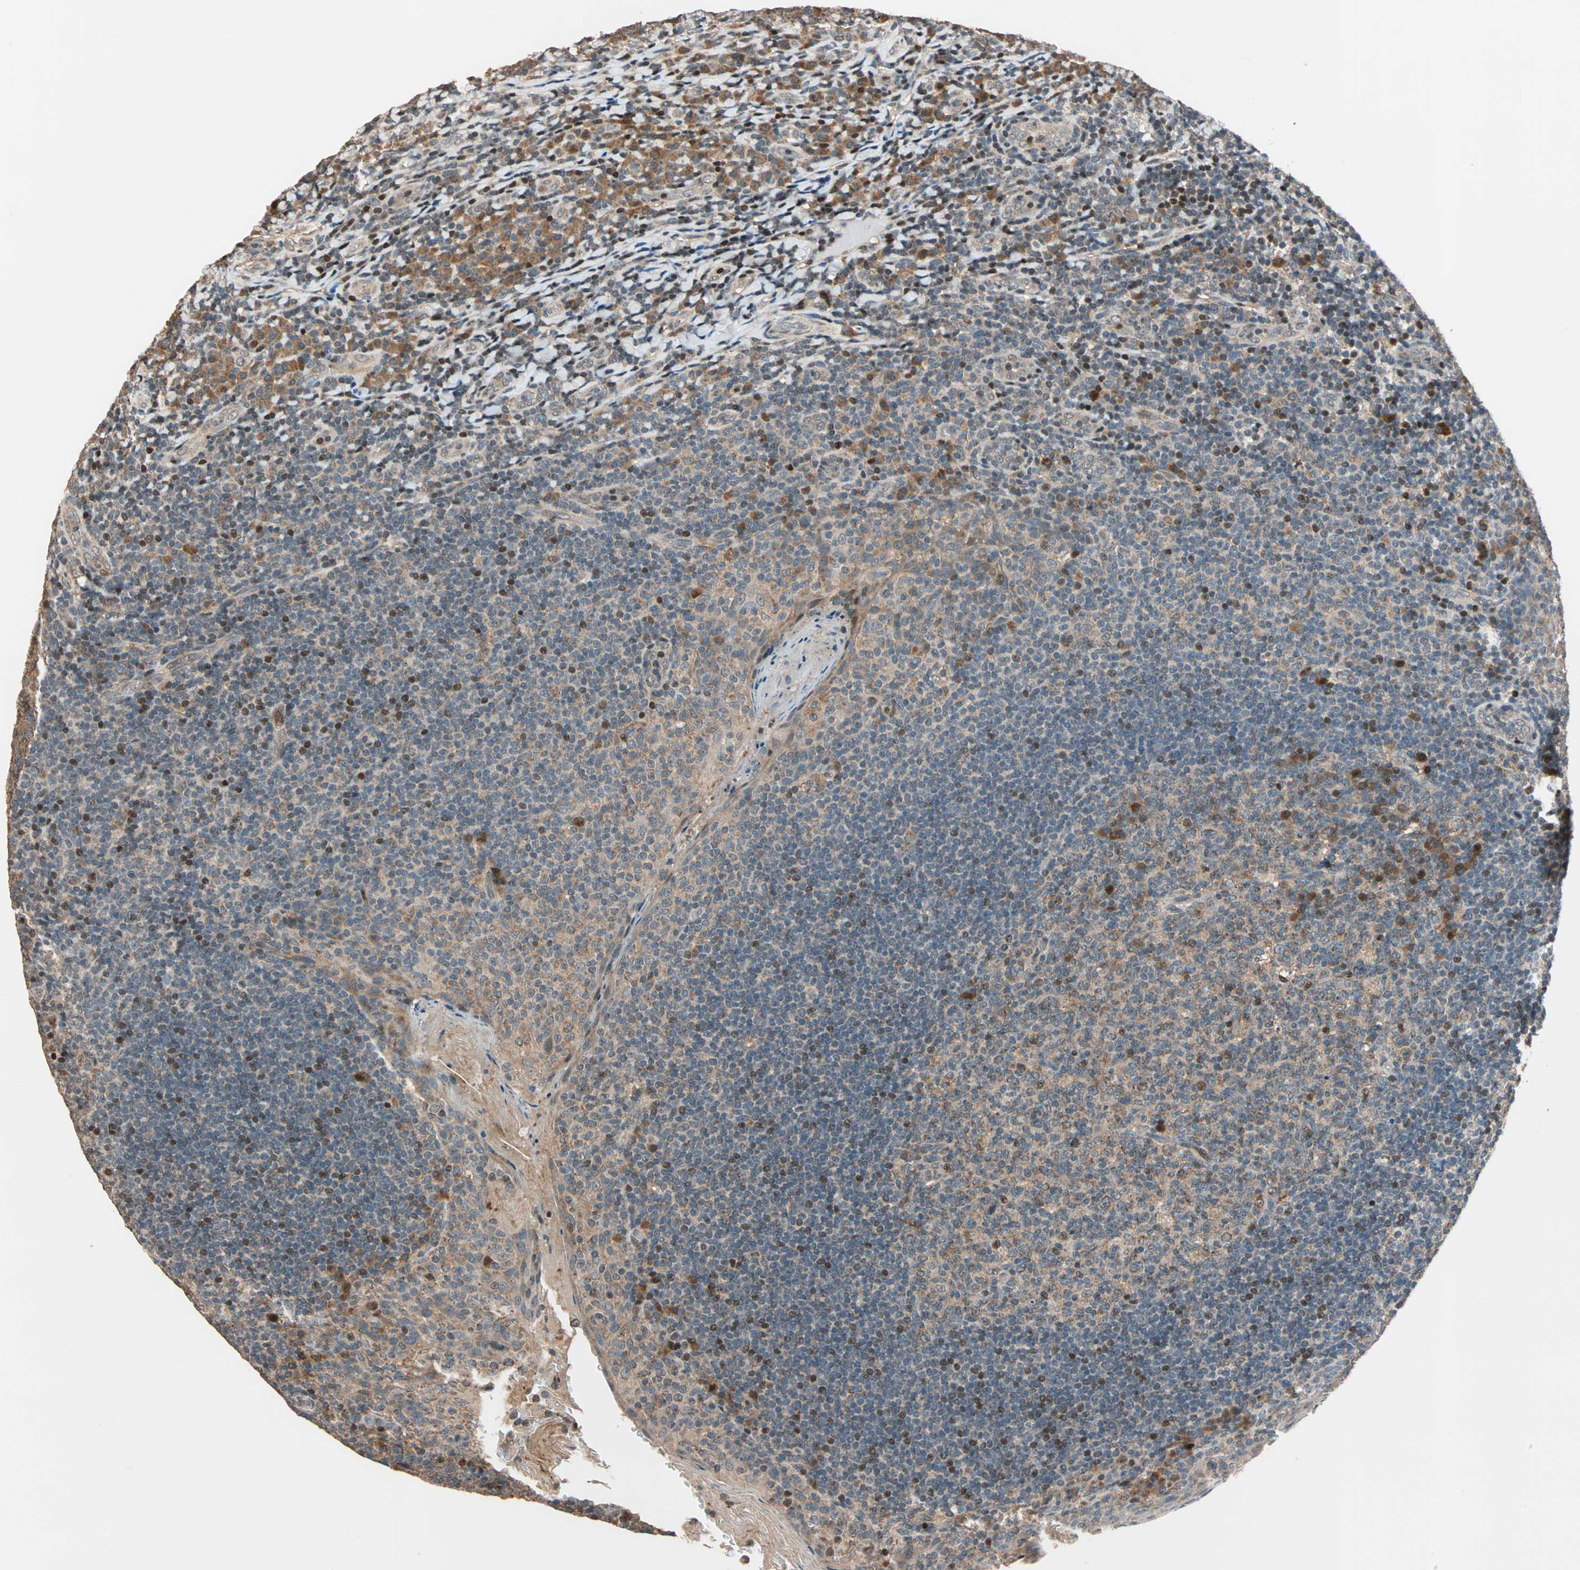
{"staining": {"intensity": "moderate", "quantity": ">75%", "location": "cytoplasmic/membranous"}, "tissue": "tonsil", "cell_type": "Germinal center cells", "image_type": "normal", "snomed": [{"axis": "morphology", "description": "Normal tissue, NOS"}, {"axis": "topography", "description": "Tonsil"}], "caption": "Moderate cytoplasmic/membranous protein expression is appreciated in approximately >75% of germinal center cells in tonsil.", "gene": "HECW1", "patient": {"sex": "male", "age": 17}}